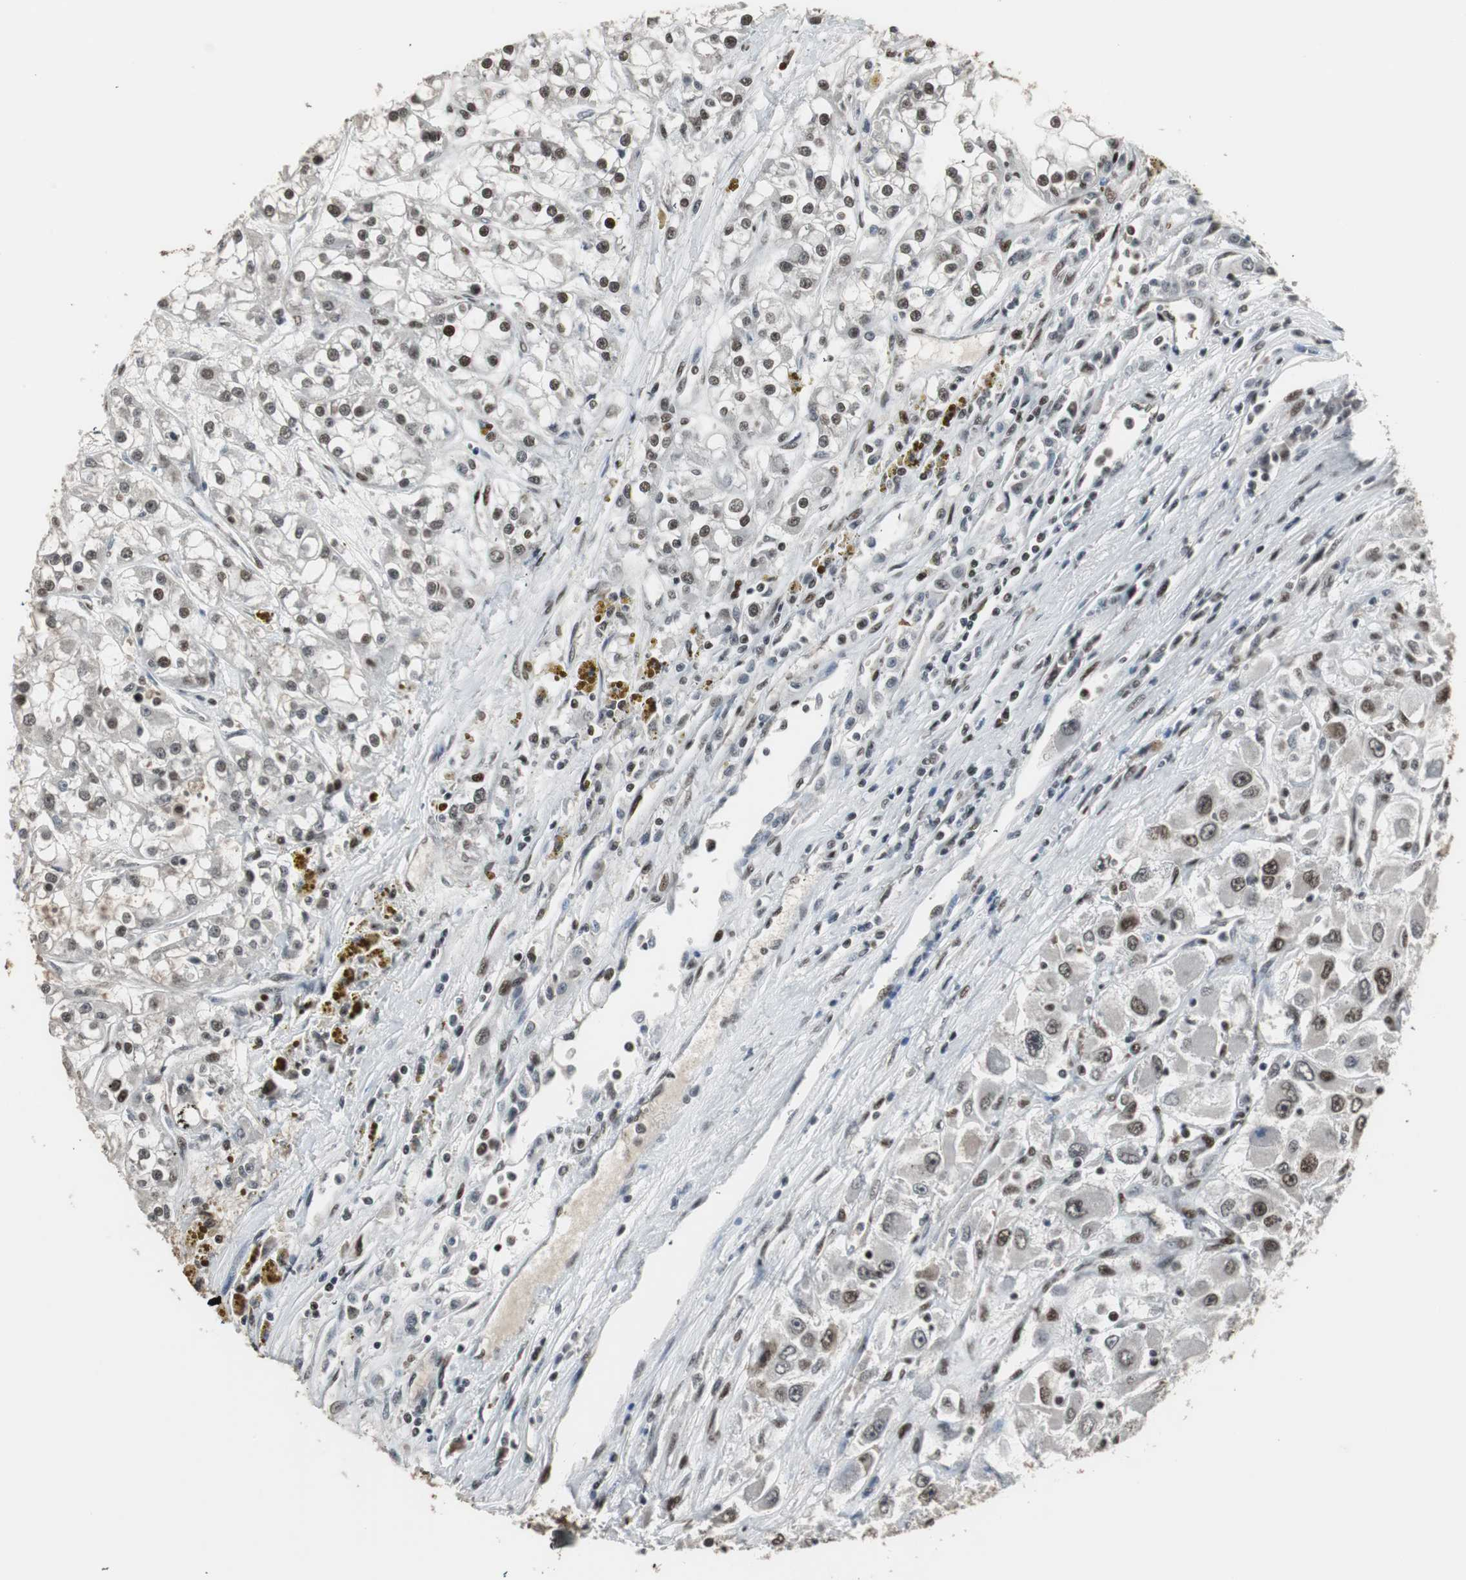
{"staining": {"intensity": "moderate", "quantity": "25%-75%", "location": "nuclear"}, "tissue": "renal cancer", "cell_type": "Tumor cells", "image_type": "cancer", "snomed": [{"axis": "morphology", "description": "Adenocarcinoma, NOS"}, {"axis": "topography", "description": "Kidney"}], "caption": "Immunohistochemistry (IHC) of human renal adenocarcinoma exhibits medium levels of moderate nuclear staining in about 25%-75% of tumor cells.", "gene": "TAF5", "patient": {"sex": "female", "age": 52}}